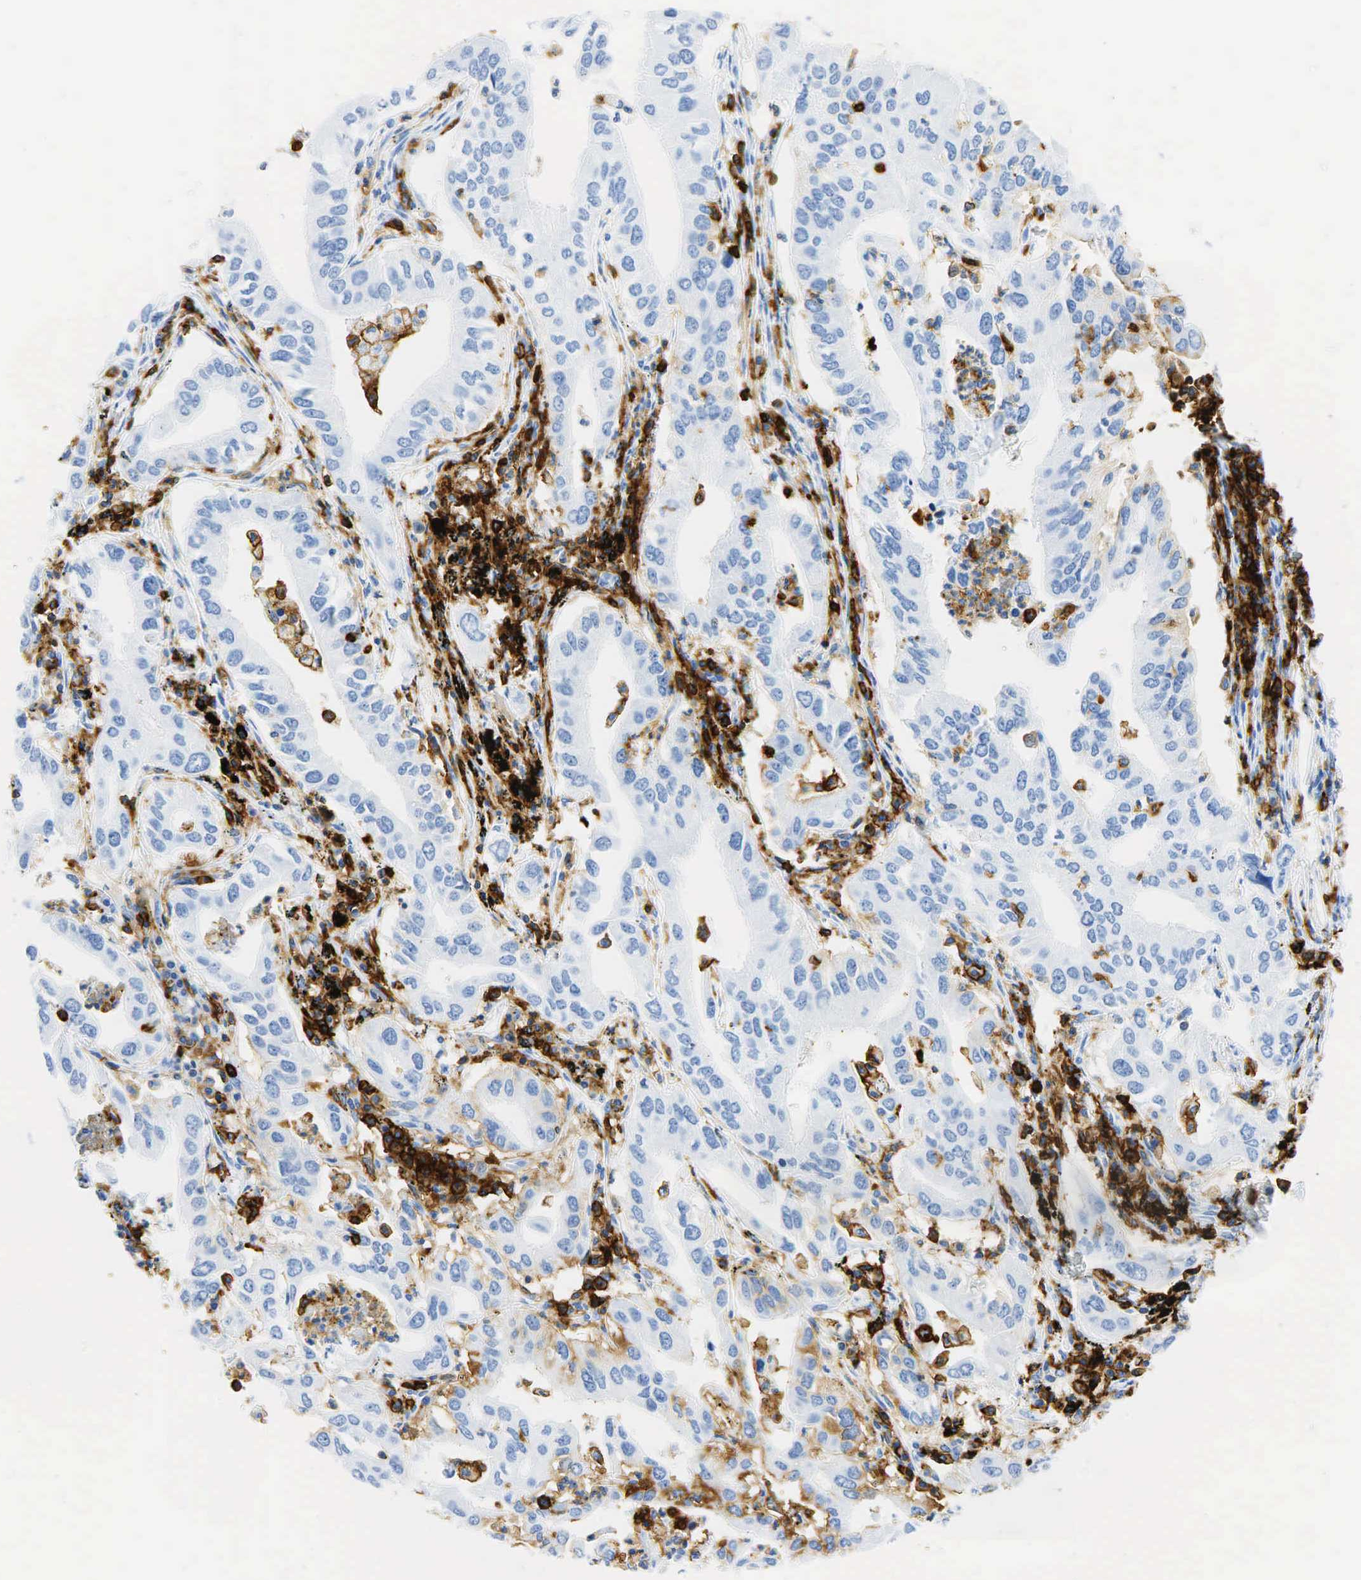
{"staining": {"intensity": "negative", "quantity": "none", "location": "none"}, "tissue": "lung cancer", "cell_type": "Tumor cells", "image_type": "cancer", "snomed": [{"axis": "morphology", "description": "Adenocarcinoma, NOS"}, {"axis": "topography", "description": "Lung"}], "caption": "A micrograph of human lung cancer is negative for staining in tumor cells.", "gene": "PTPRC", "patient": {"sex": "male", "age": 48}}